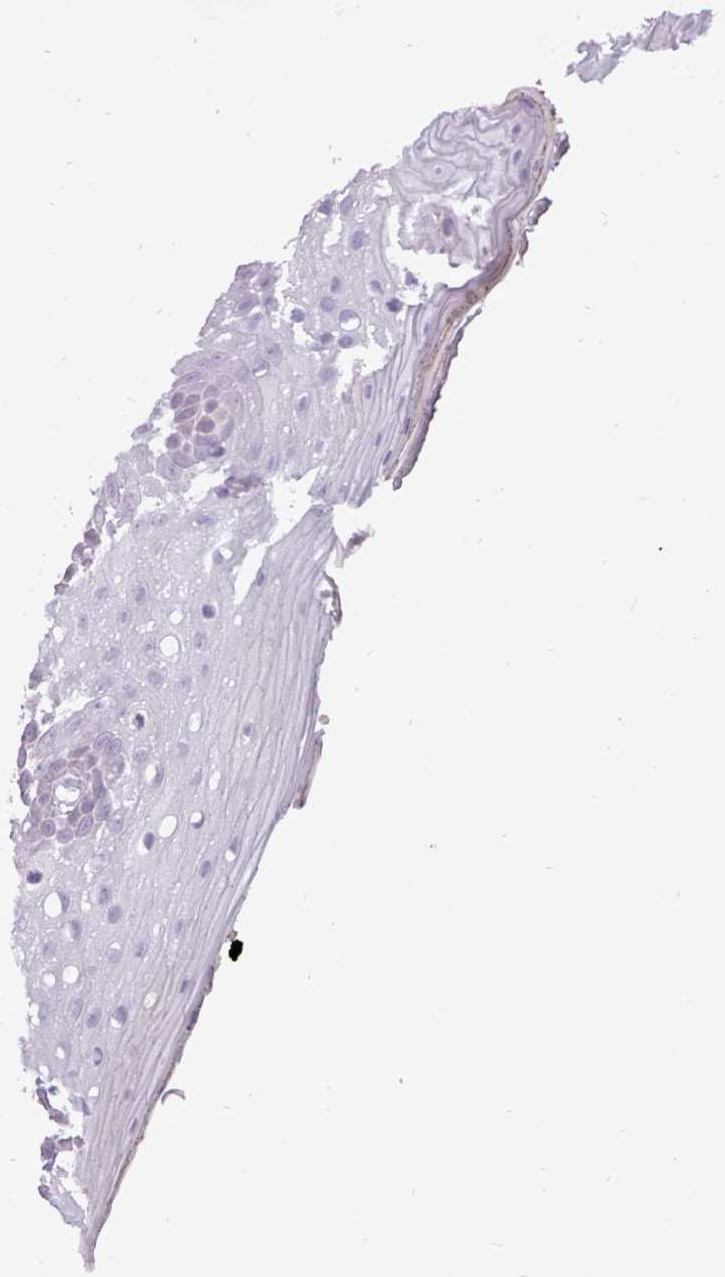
{"staining": {"intensity": "negative", "quantity": "none", "location": "none"}, "tissue": "oral mucosa", "cell_type": "Squamous epithelial cells", "image_type": "normal", "snomed": [{"axis": "morphology", "description": "Normal tissue, NOS"}, {"axis": "topography", "description": "Oral tissue"}, {"axis": "topography", "description": "Tounge, NOS"}], "caption": "Squamous epithelial cells show no significant staining in normal oral mucosa. Brightfield microscopy of immunohistochemistry stained with DAB (3,3'-diaminobenzidine) (brown) and hematoxylin (blue), captured at high magnification.", "gene": "ATRAID", "patient": {"sex": "female", "age": 81}}